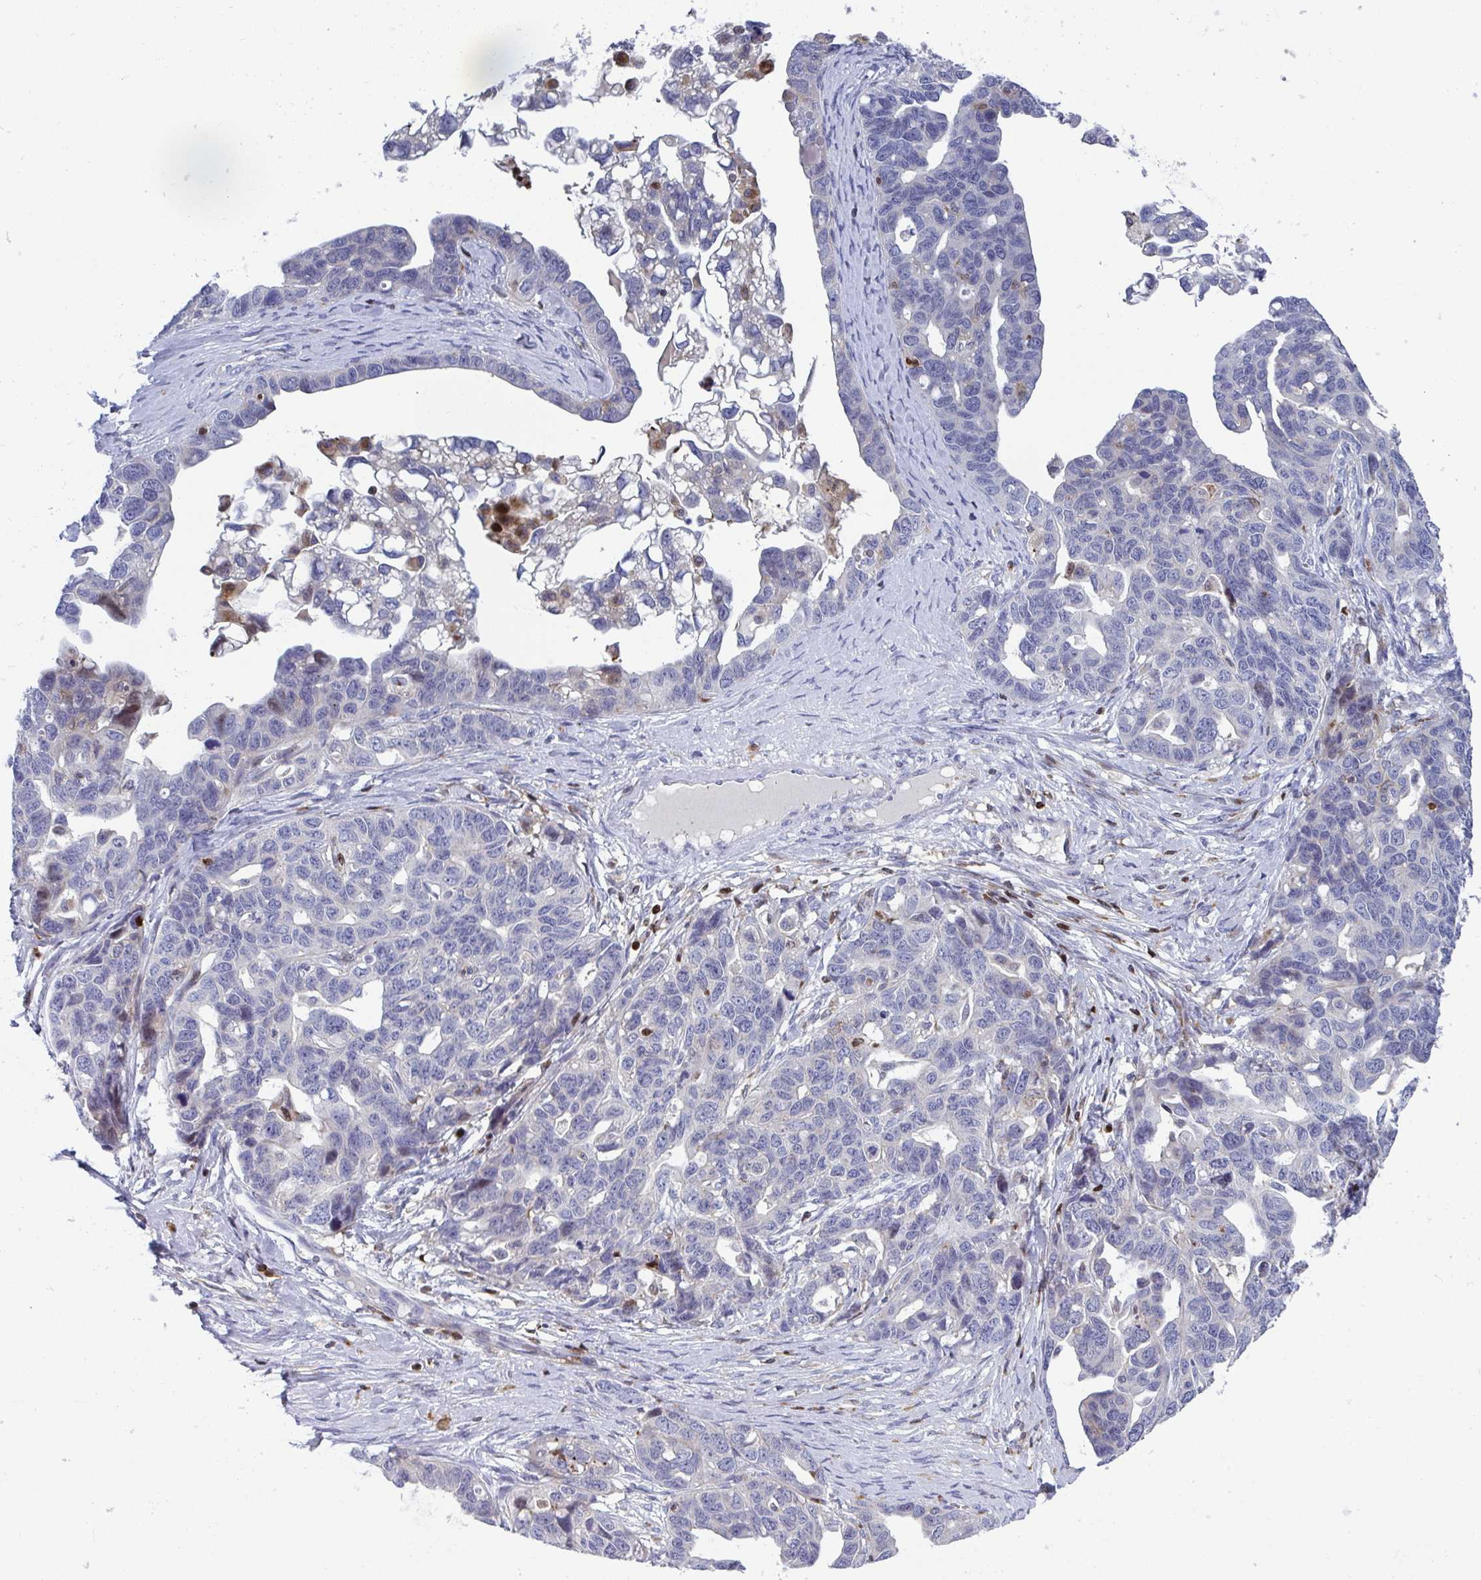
{"staining": {"intensity": "negative", "quantity": "none", "location": "none"}, "tissue": "ovarian cancer", "cell_type": "Tumor cells", "image_type": "cancer", "snomed": [{"axis": "morphology", "description": "Cystadenocarcinoma, serous, NOS"}, {"axis": "topography", "description": "Ovary"}], "caption": "Human ovarian serous cystadenocarcinoma stained for a protein using immunohistochemistry (IHC) demonstrates no expression in tumor cells.", "gene": "AOC2", "patient": {"sex": "female", "age": 69}}